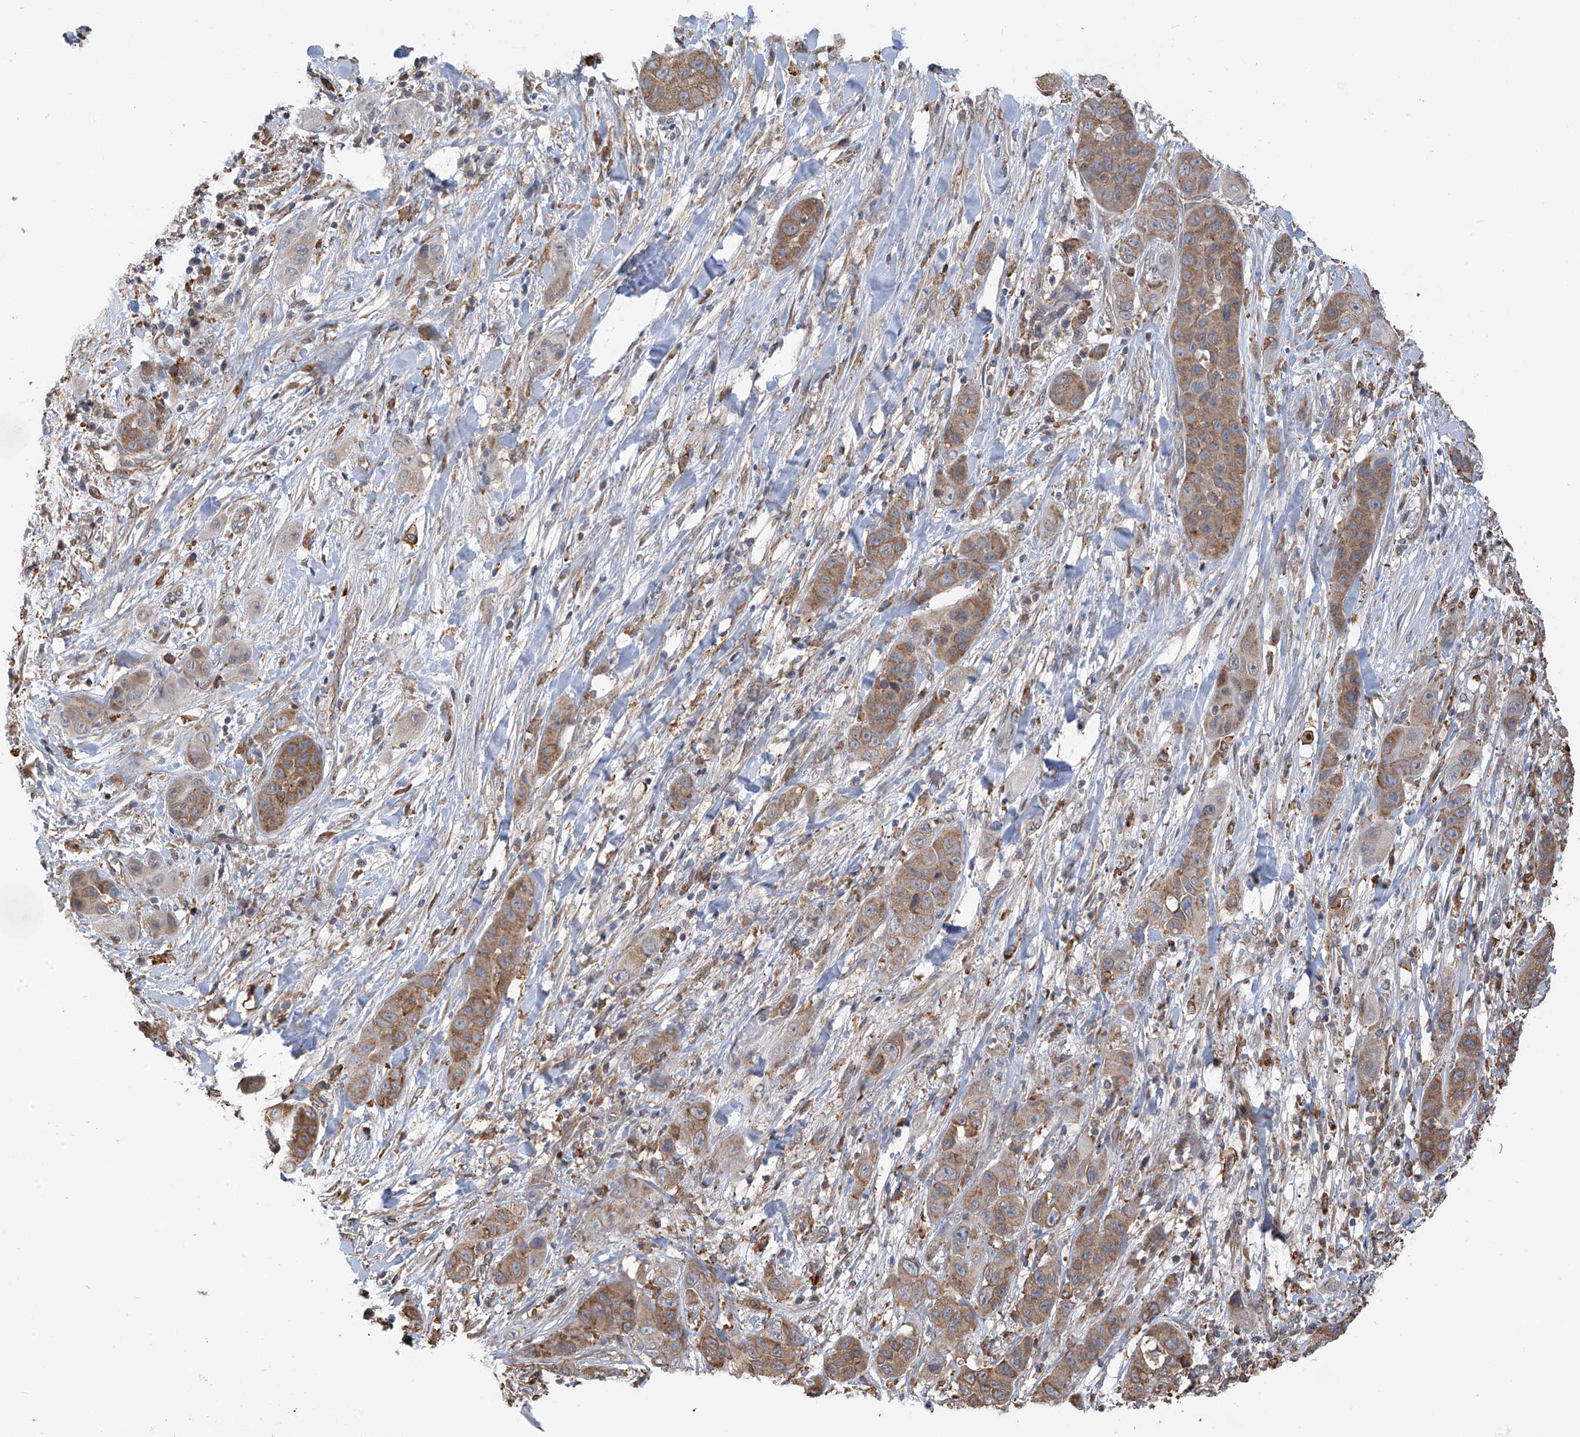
{"staining": {"intensity": "moderate", "quantity": ">75%", "location": "cytoplasmic/membranous"}, "tissue": "liver cancer", "cell_type": "Tumor cells", "image_type": "cancer", "snomed": [{"axis": "morphology", "description": "Cholangiocarcinoma"}, {"axis": "topography", "description": "Liver"}], "caption": "Tumor cells demonstrate moderate cytoplasmic/membranous staining in approximately >75% of cells in cholangiocarcinoma (liver).", "gene": "ZNF189", "patient": {"sex": "female", "age": 52}}